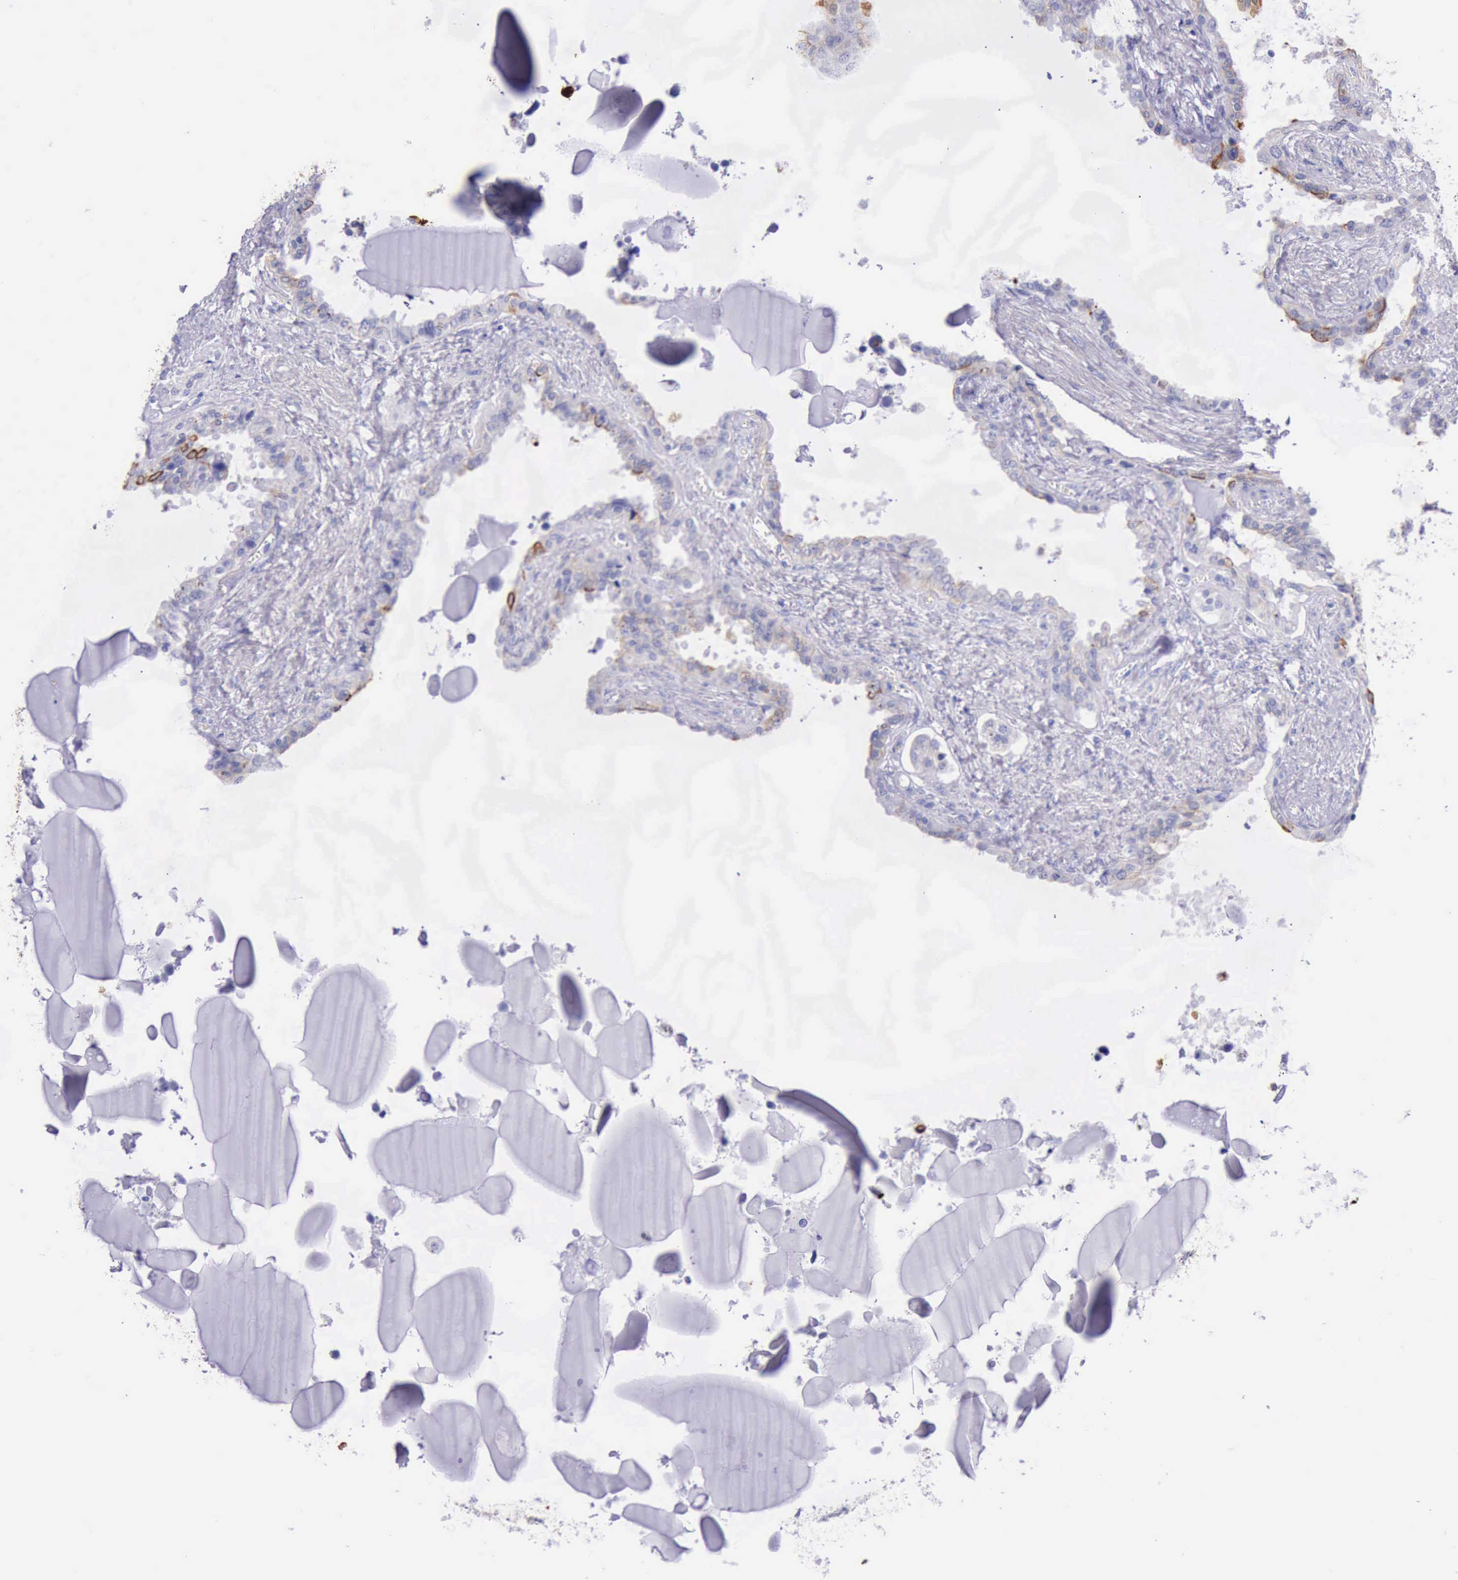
{"staining": {"intensity": "moderate", "quantity": "<25%", "location": "cytoplasmic/membranous"}, "tissue": "seminal vesicle", "cell_type": "Glandular cells", "image_type": "normal", "snomed": [{"axis": "morphology", "description": "Normal tissue, NOS"}, {"axis": "morphology", "description": "Inflammation, NOS"}, {"axis": "topography", "description": "Urinary bladder"}, {"axis": "topography", "description": "Prostate"}, {"axis": "topography", "description": "Seminal veicle"}], "caption": "Protein analysis of normal seminal vesicle demonstrates moderate cytoplasmic/membranous staining in approximately <25% of glandular cells. The protein of interest is shown in brown color, while the nuclei are stained blue.", "gene": "KRT8", "patient": {"sex": "male", "age": 82}}